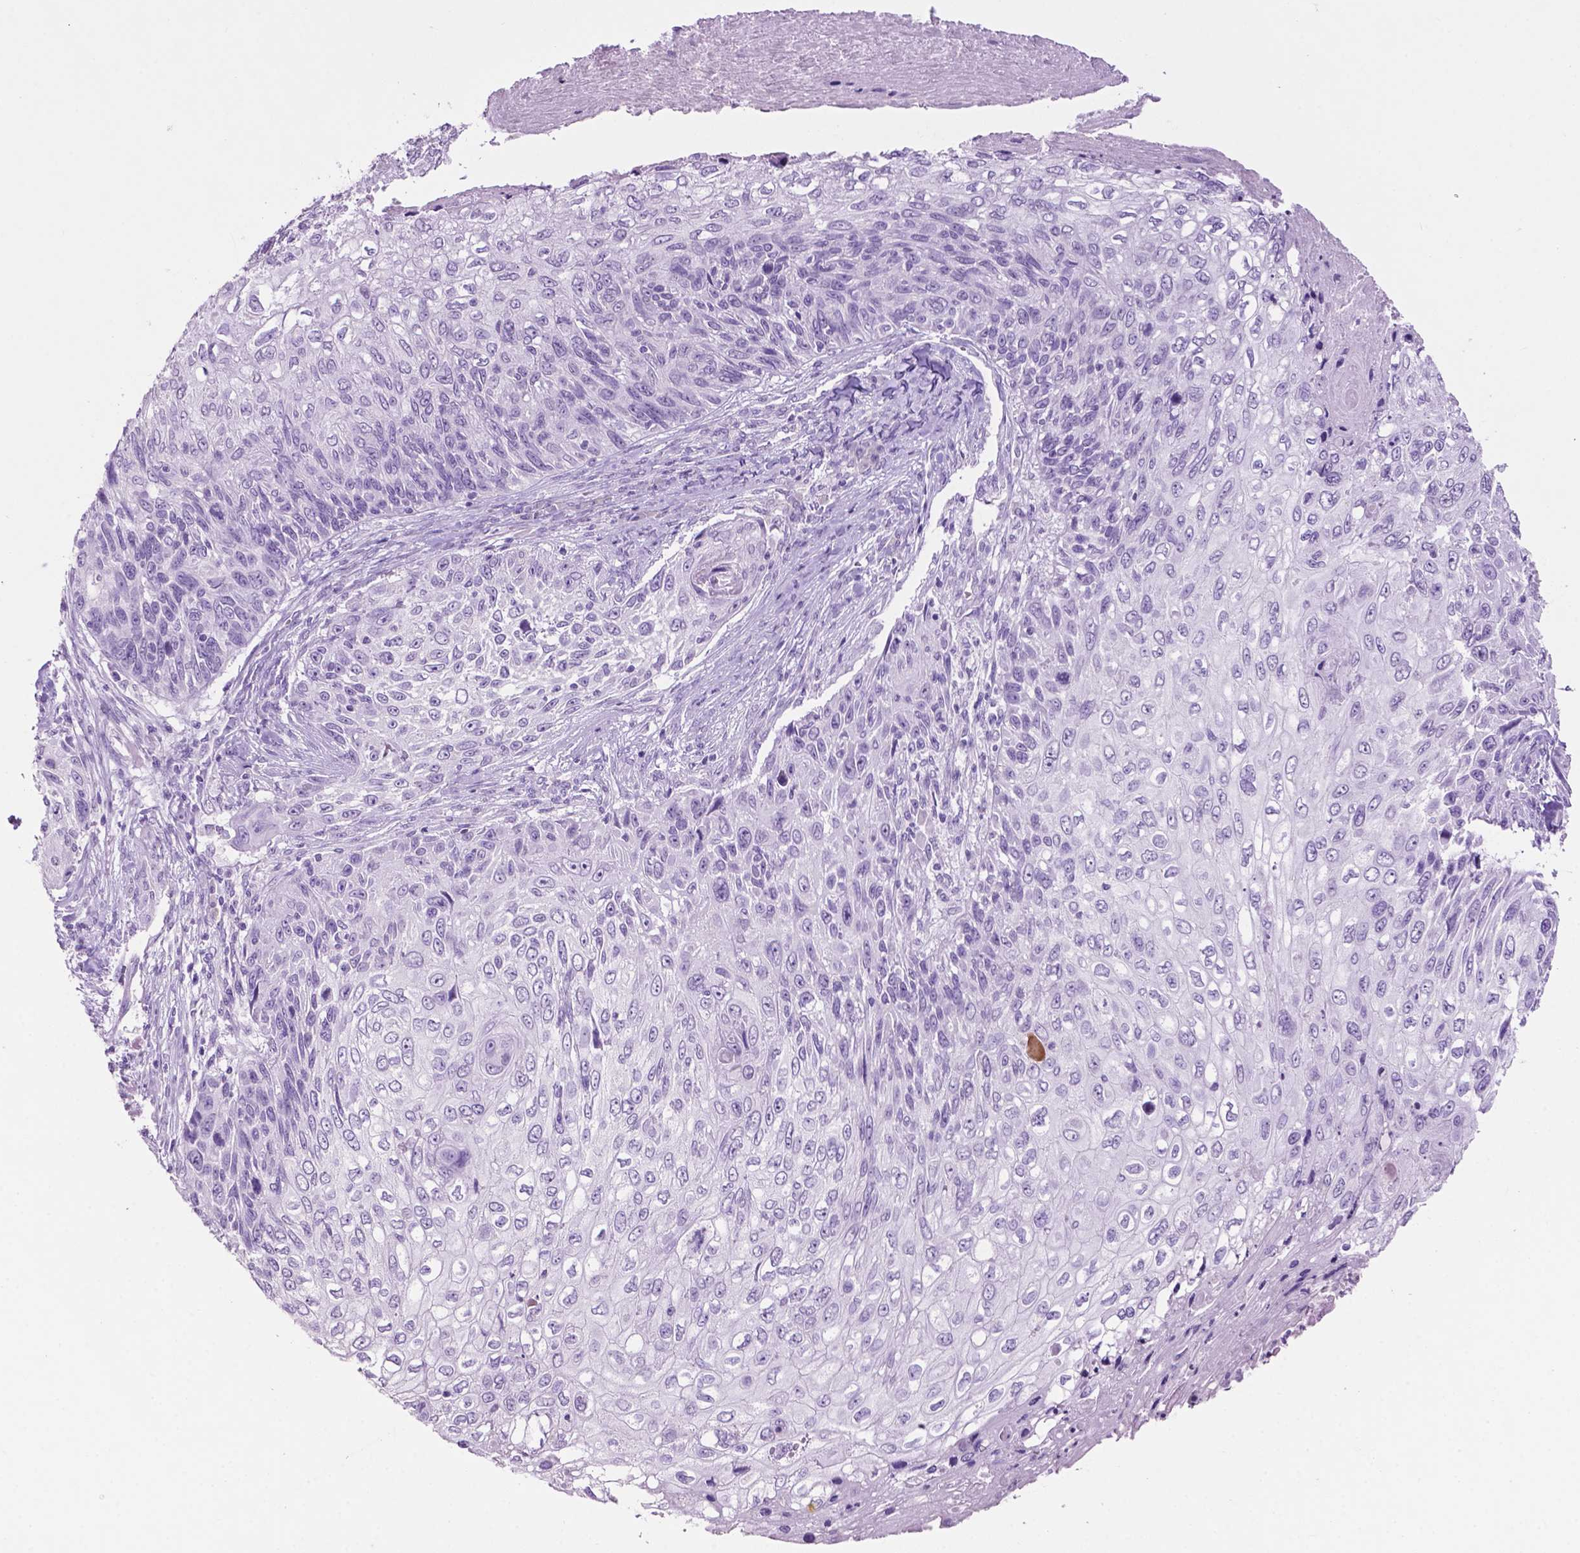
{"staining": {"intensity": "negative", "quantity": "none", "location": "none"}, "tissue": "skin cancer", "cell_type": "Tumor cells", "image_type": "cancer", "snomed": [{"axis": "morphology", "description": "Squamous cell carcinoma, NOS"}, {"axis": "topography", "description": "Skin"}], "caption": "A micrograph of human skin cancer (squamous cell carcinoma) is negative for staining in tumor cells.", "gene": "PHGR1", "patient": {"sex": "male", "age": 92}}